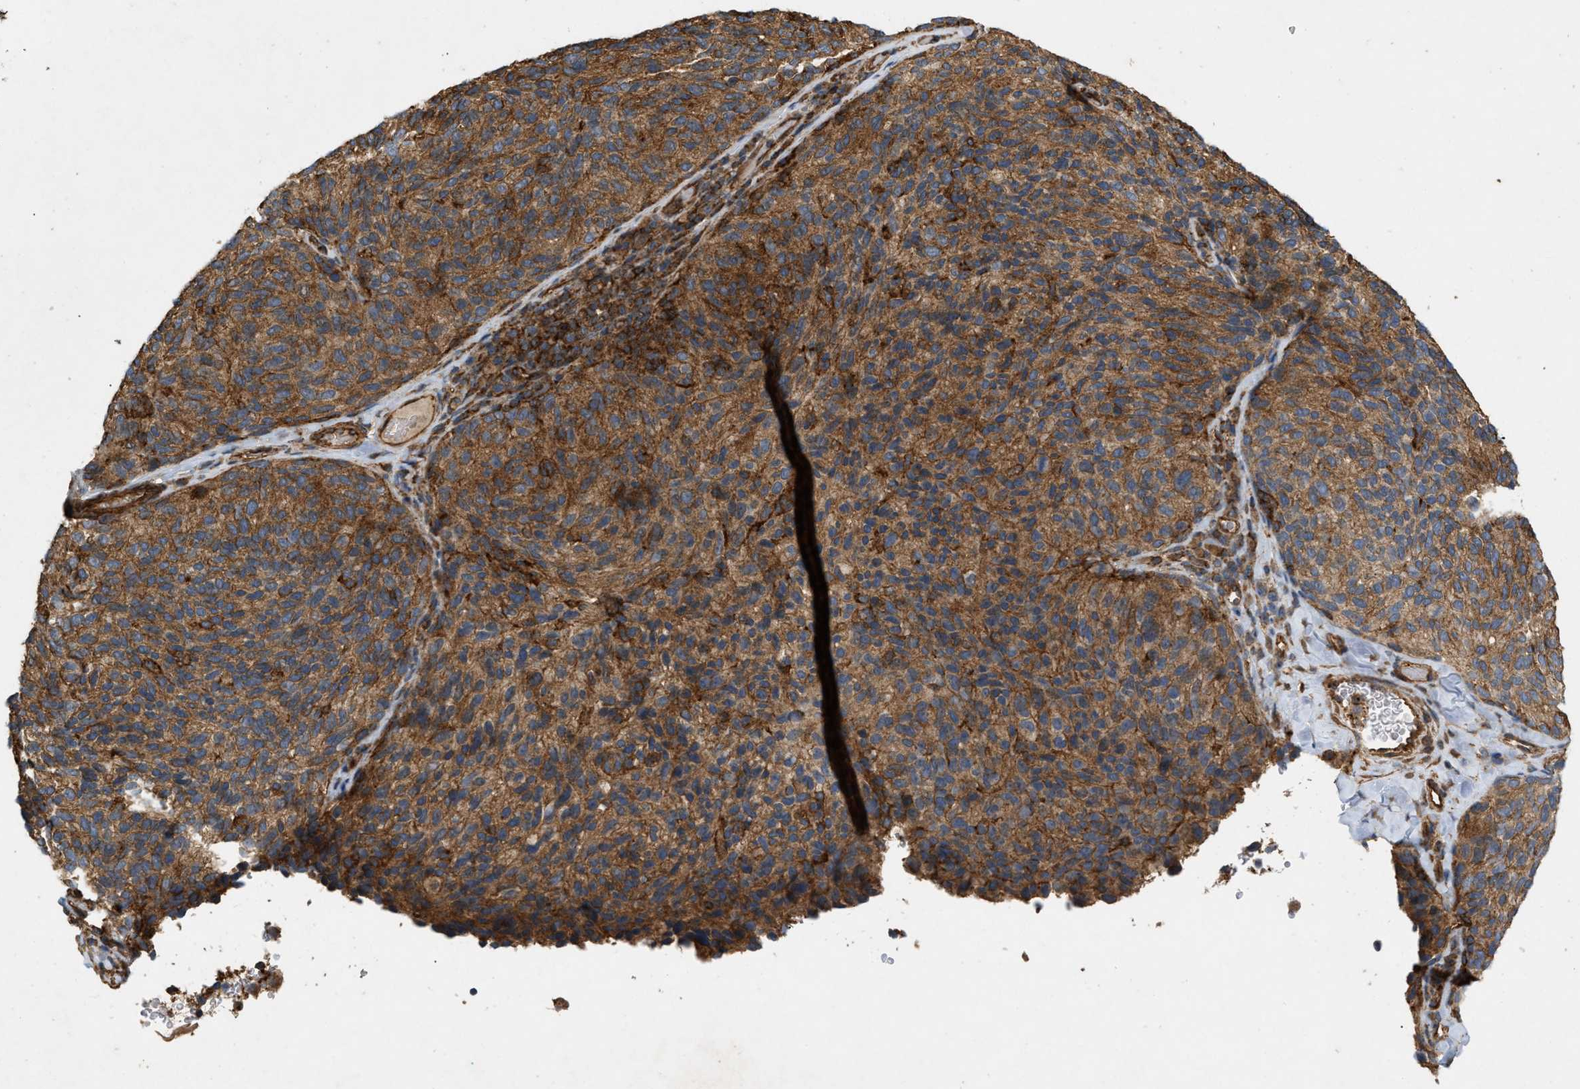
{"staining": {"intensity": "moderate", "quantity": ">75%", "location": "cytoplasmic/membranous"}, "tissue": "melanoma", "cell_type": "Tumor cells", "image_type": "cancer", "snomed": [{"axis": "morphology", "description": "Malignant melanoma, NOS"}, {"axis": "topography", "description": "Skin"}], "caption": "Human malignant melanoma stained with a protein marker exhibits moderate staining in tumor cells.", "gene": "GNB4", "patient": {"sex": "female", "age": 73}}